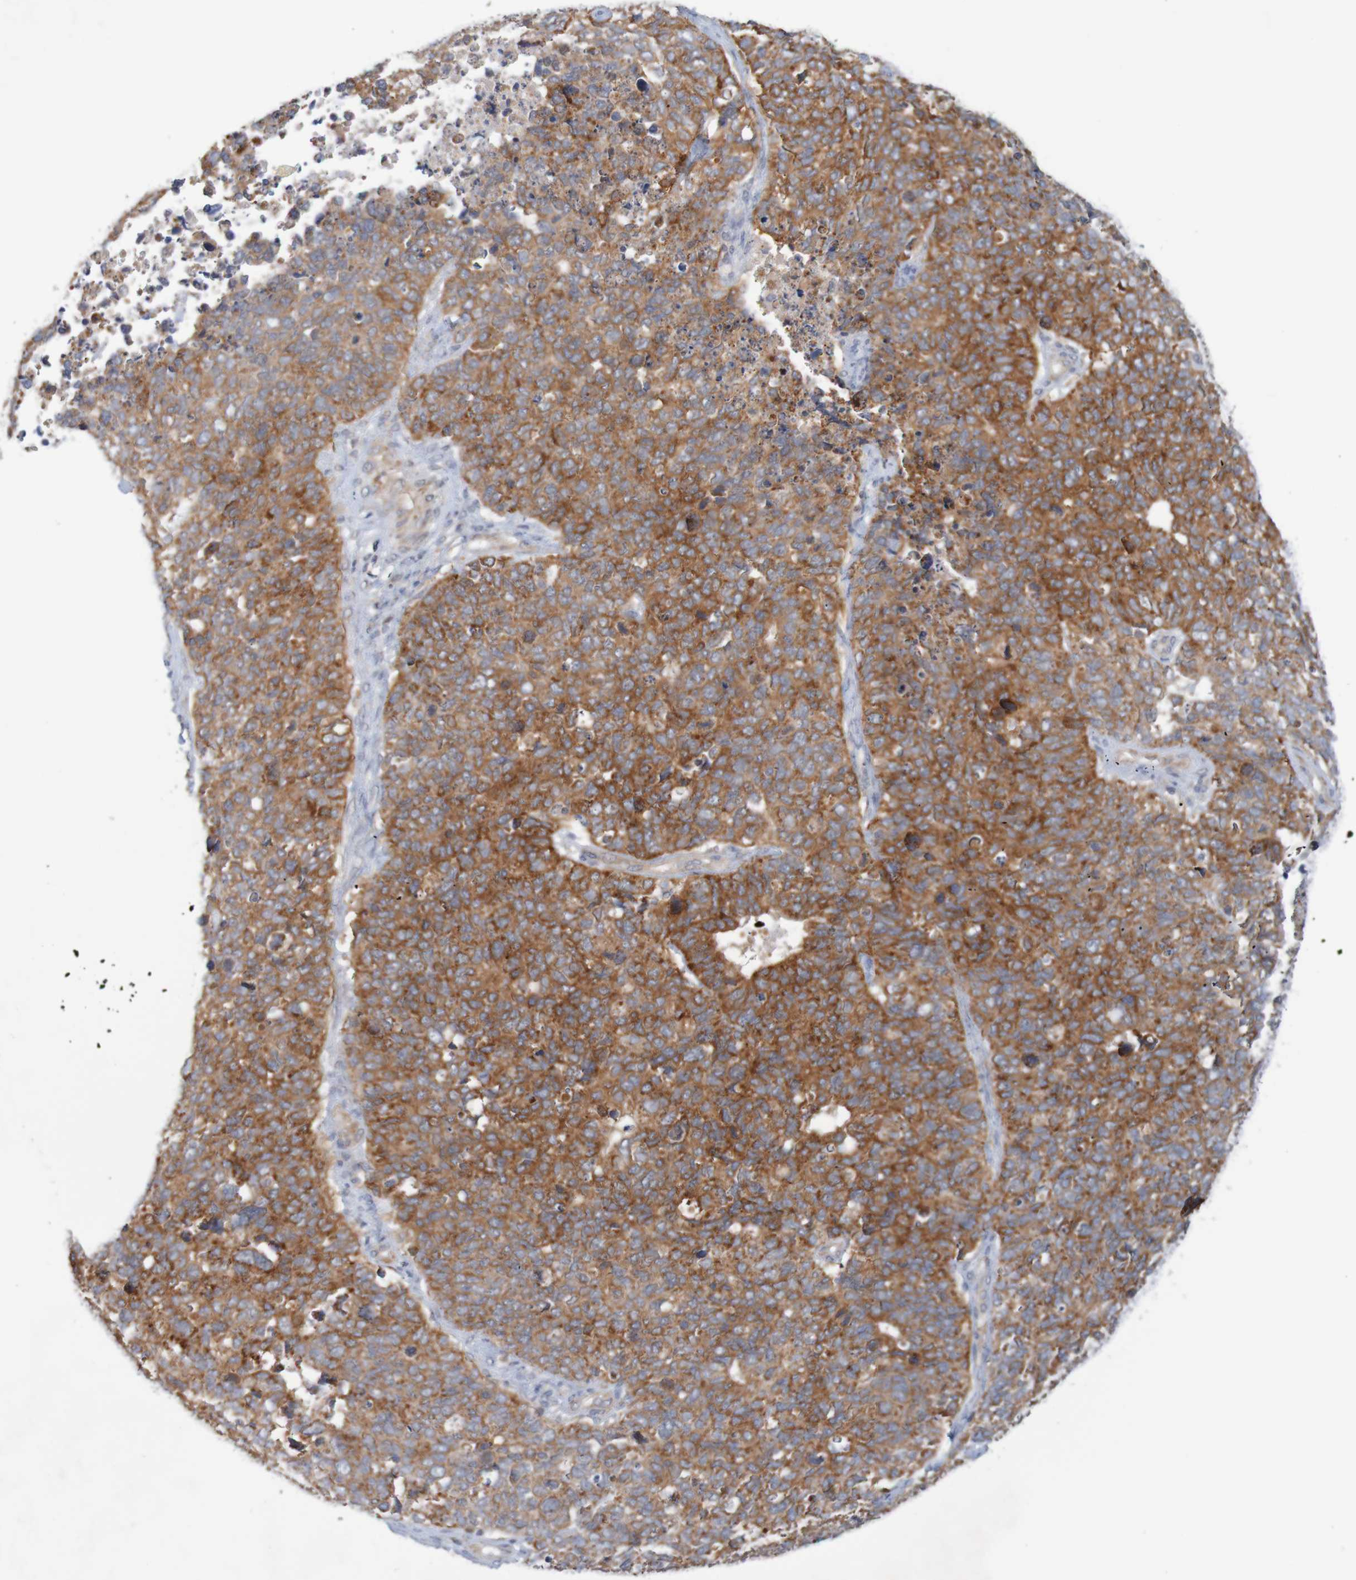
{"staining": {"intensity": "strong", "quantity": ">75%", "location": "cytoplasmic/membranous"}, "tissue": "cervical cancer", "cell_type": "Tumor cells", "image_type": "cancer", "snomed": [{"axis": "morphology", "description": "Squamous cell carcinoma, NOS"}, {"axis": "topography", "description": "Cervix"}], "caption": "Cervical cancer stained with immunohistochemistry demonstrates strong cytoplasmic/membranous staining in approximately >75% of tumor cells.", "gene": "NAV2", "patient": {"sex": "female", "age": 63}}